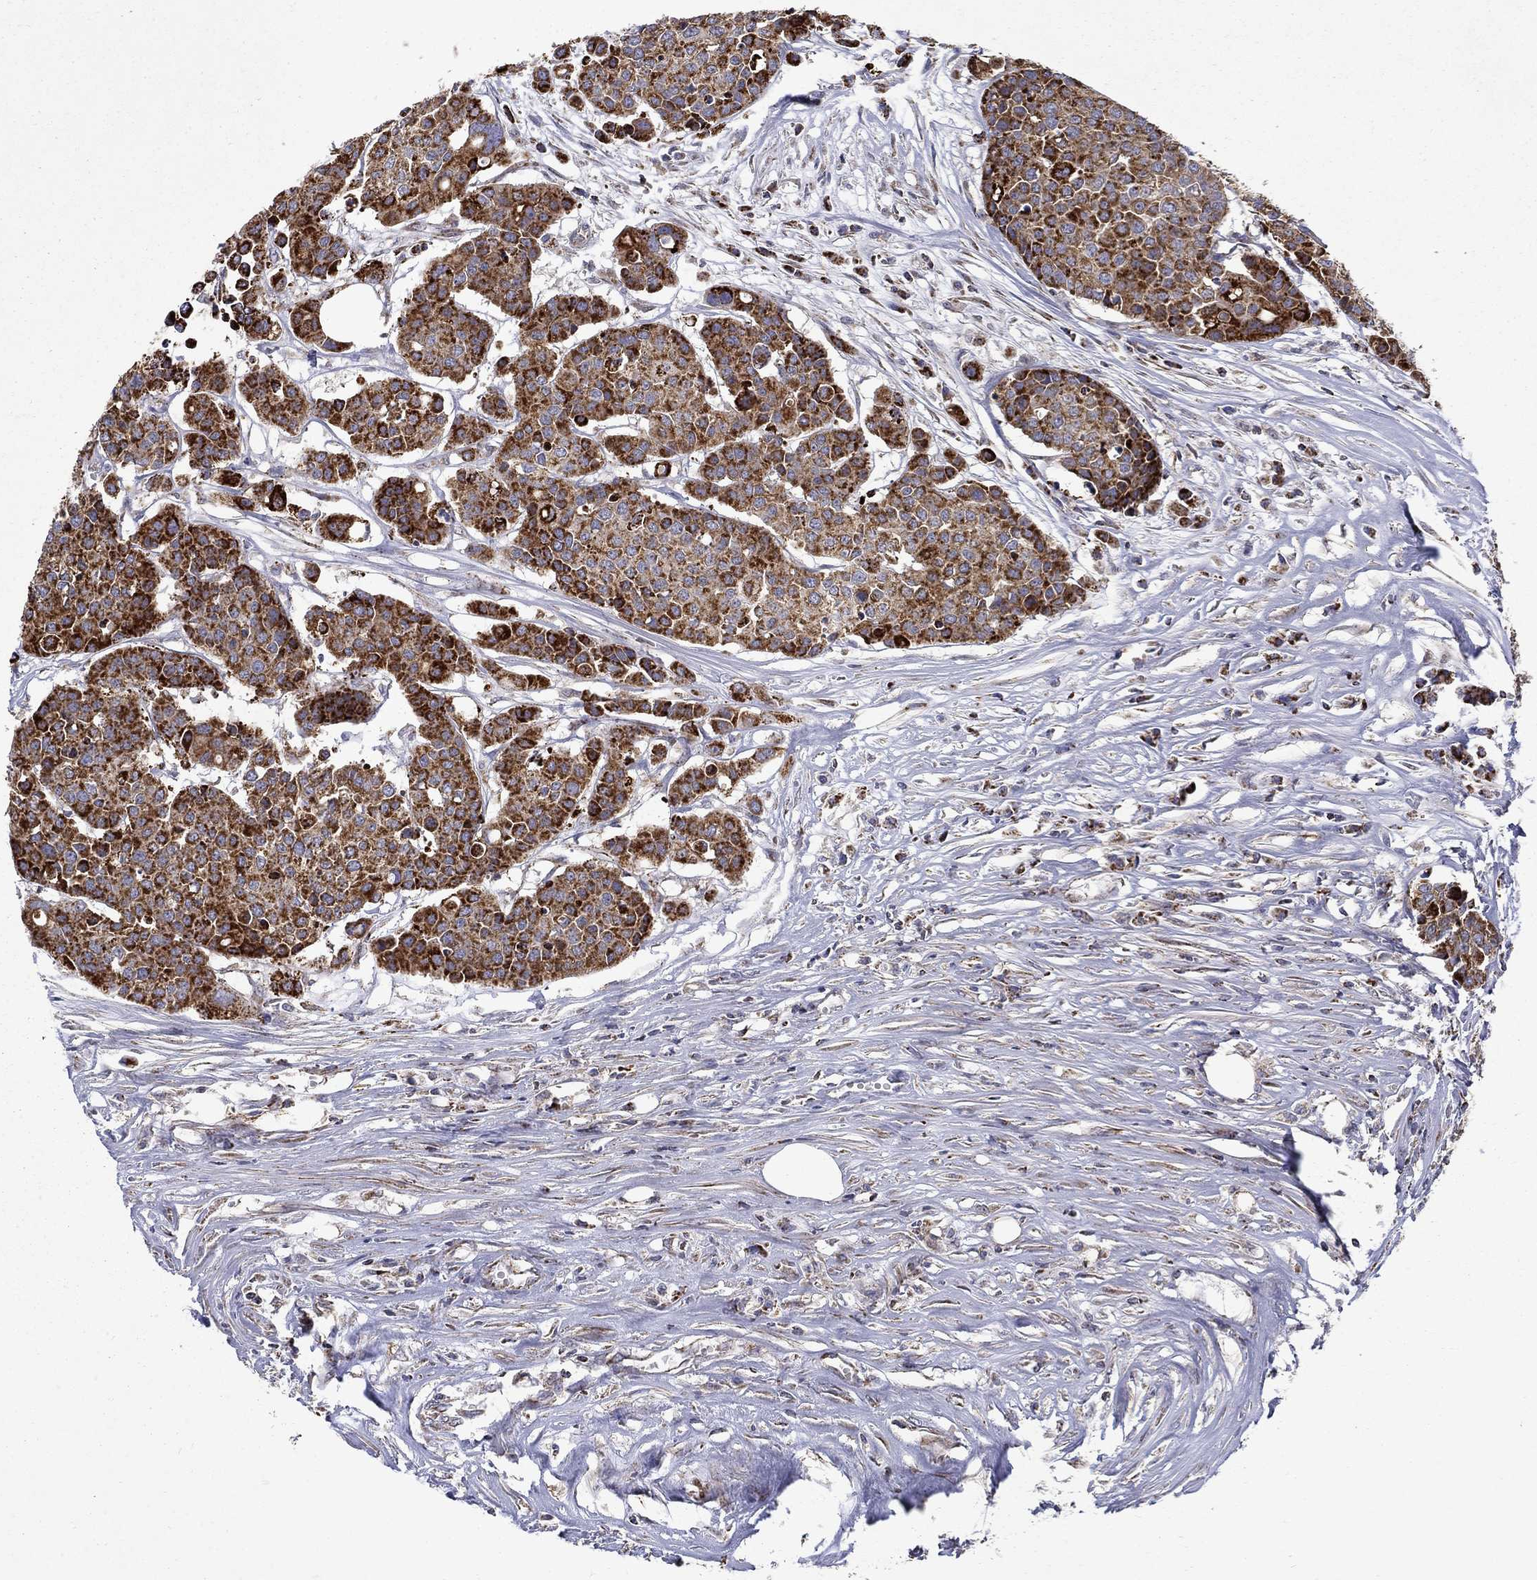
{"staining": {"intensity": "strong", "quantity": ">75%", "location": "cytoplasmic/membranous"}, "tissue": "carcinoid", "cell_type": "Tumor cells", "image_type": "cancer", "snomed": [{"axis": "morphology", "description": "Carcinoid, malignant, NOS"}, {"axis": "topography", "description": "Colon"}], "caption": "A brown stain labels strong cytoplasmic/membranous staining of a protein in carcinoid (malignant) tumor cells.", "gene": "PCBP3", "patient": {"sex": "male", "age": 81}}